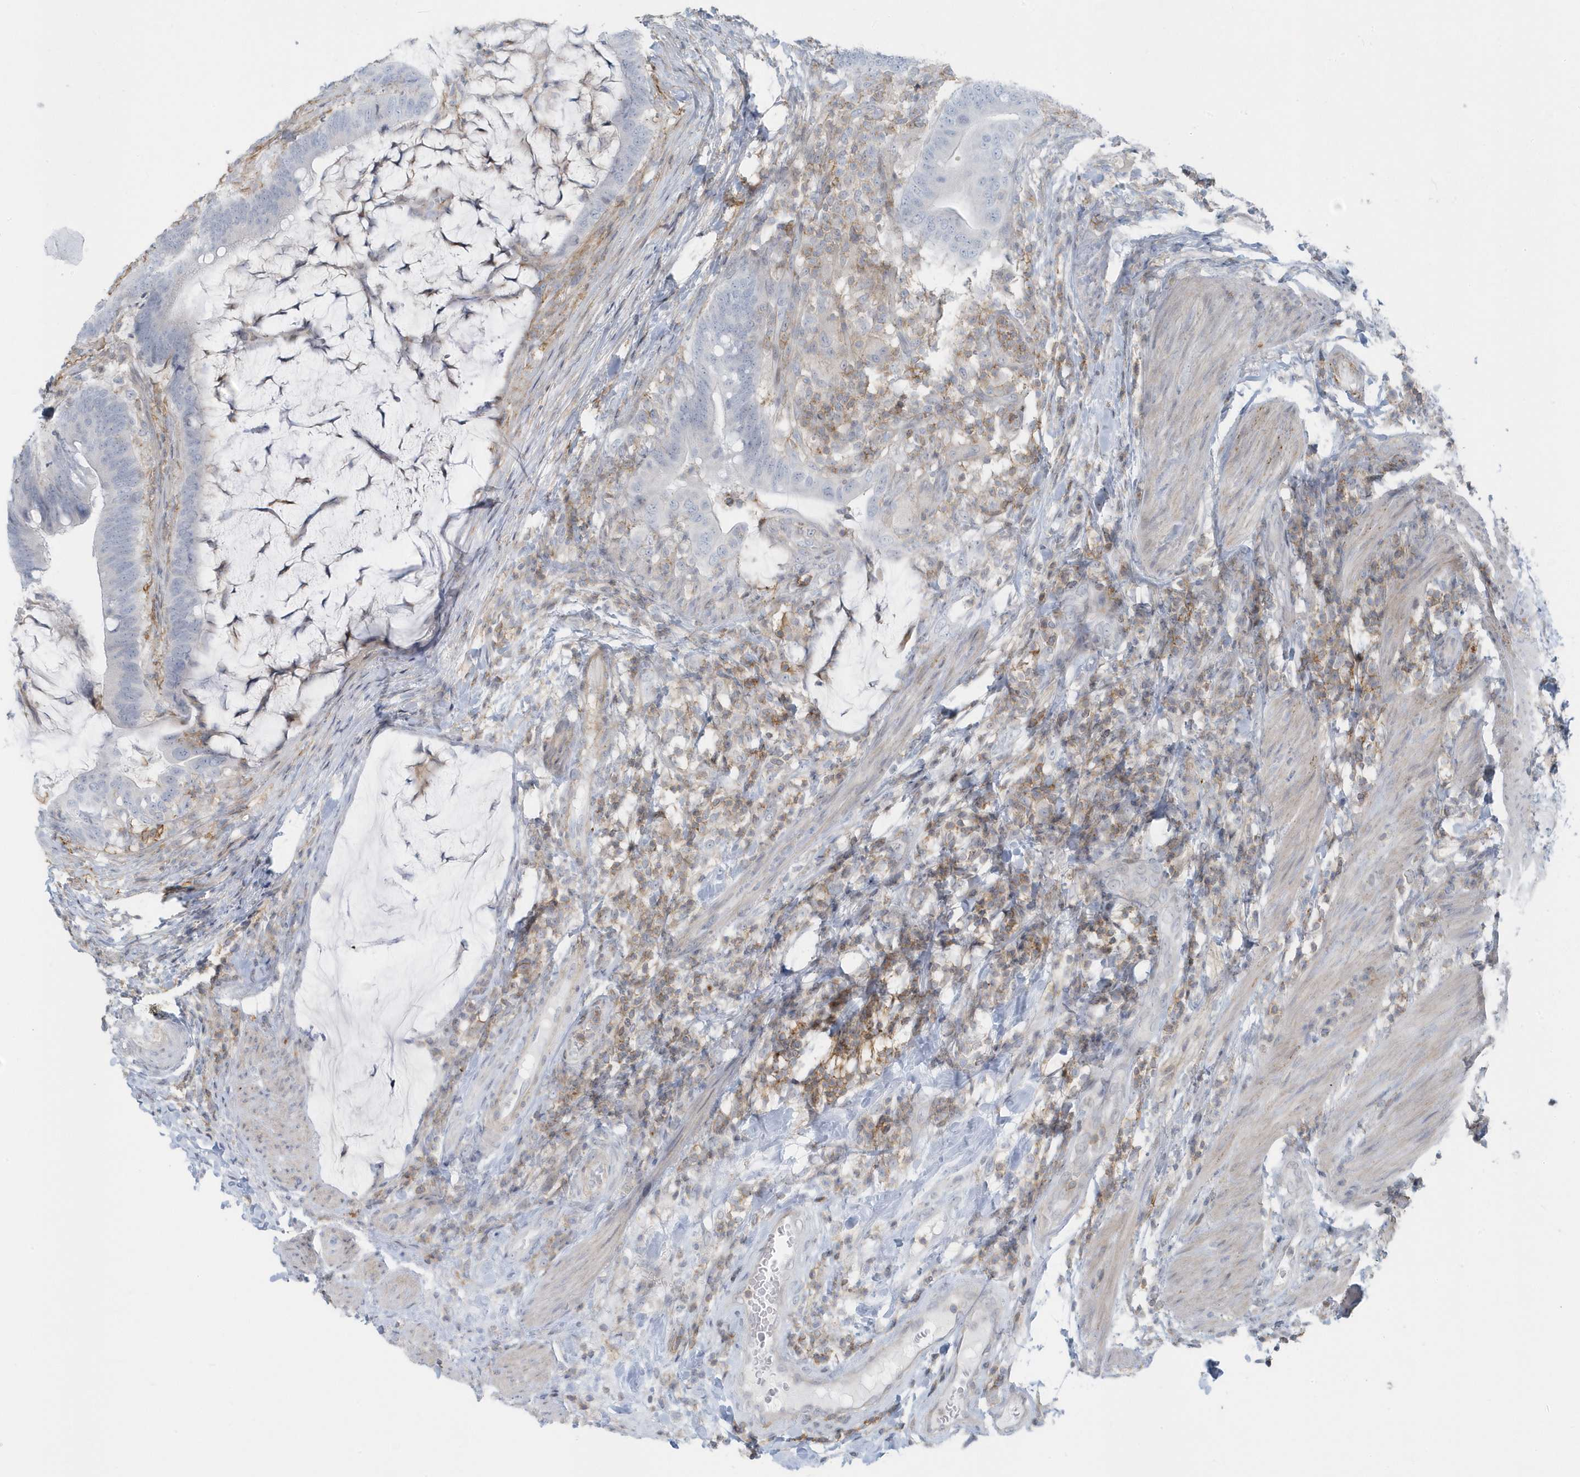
{"staining": {"intensity": "negative", "quantity": "none", "location": "none"}, "tissue": "colorectal cancer", "cell_type": "Tumor cells", "image_type": "cancer", "snomed": [{"axis": "morphology", "description": "Adenocarcinoma, NOS"}, {"axis": "topography", "description": "Colon"}], "caption": "High power microscopy micrograph of an IHC histopathology image of colorectal cancer (adenocarcinoma), revealing no significant staining in tumor cells.", "gene": "CACNB2", "patient": {"sex": "female", "age": 66}}